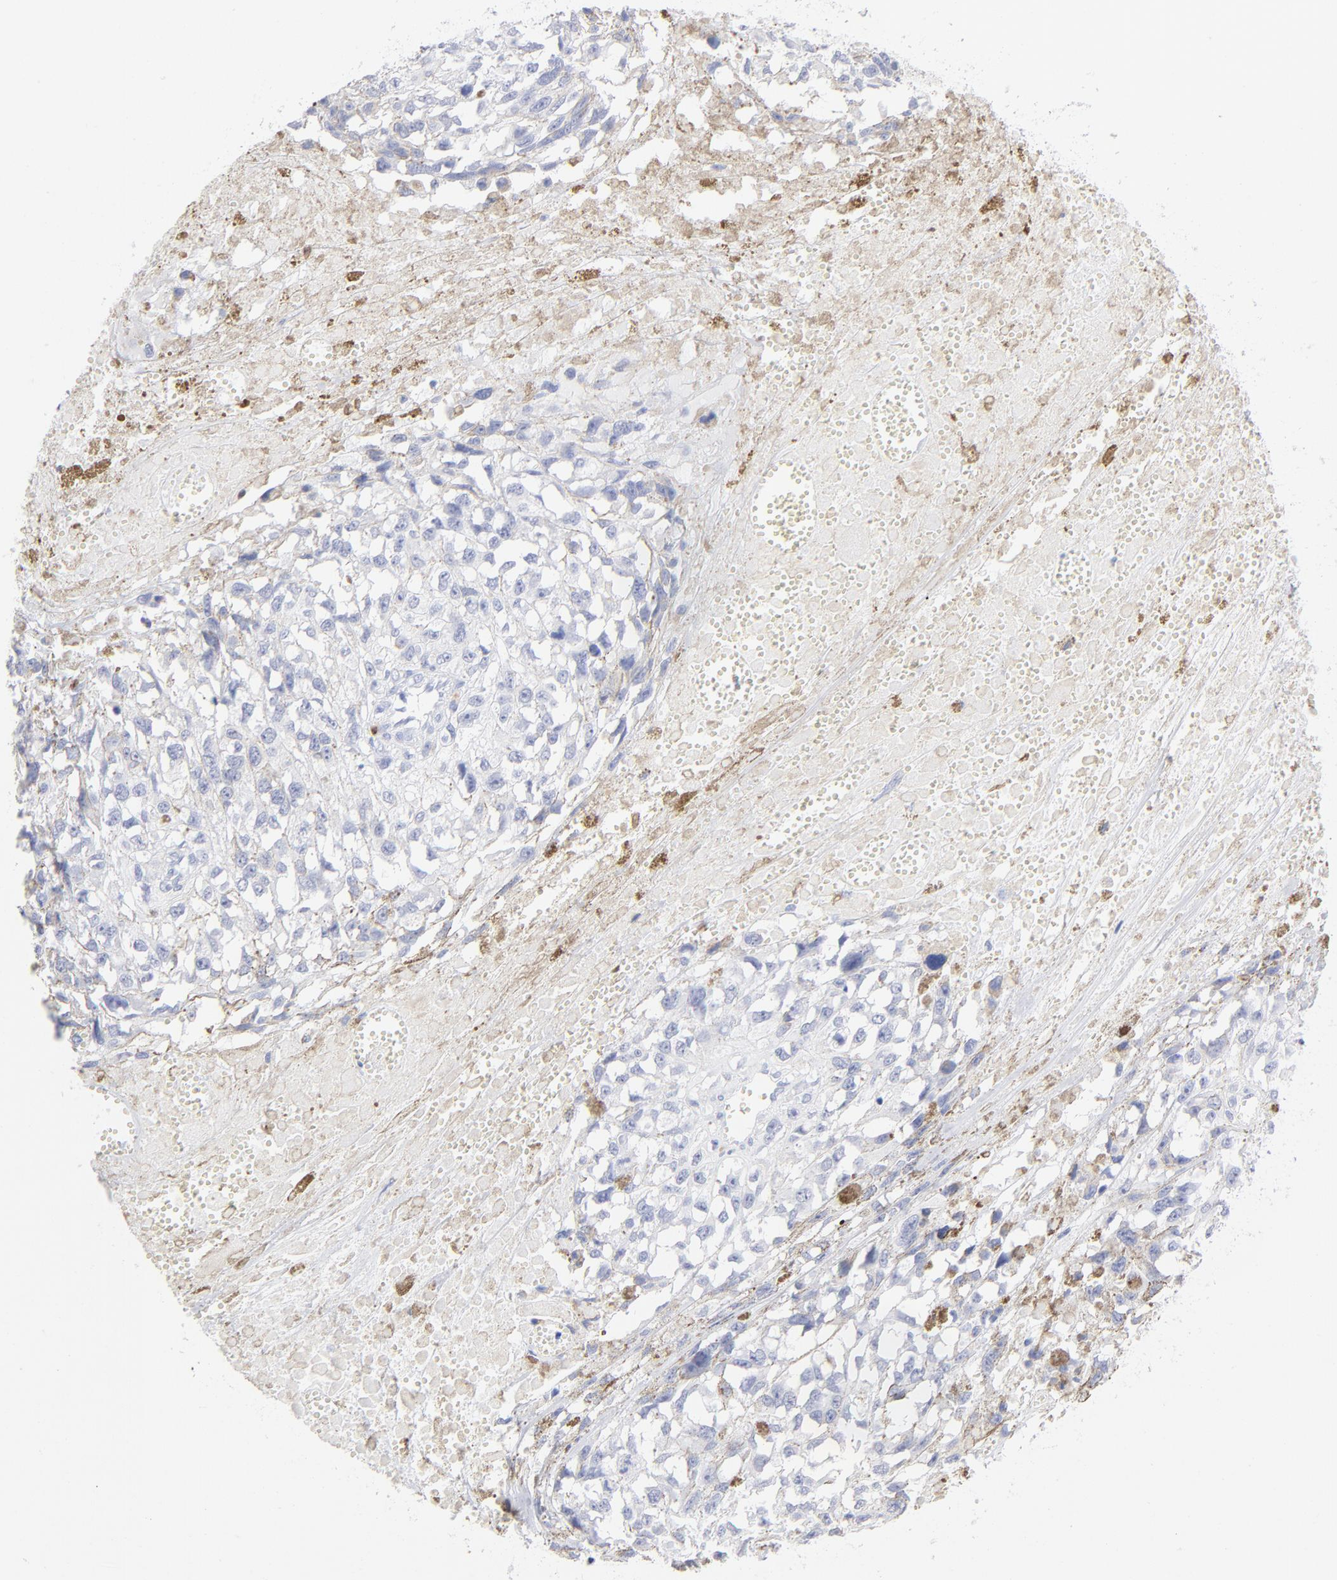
{"staining": {"intensity": "negative", "quantity": "none", "location": "none"}, "tissue": "melanoma", "cell_type": "Tumor cells", "image_type": "cancer", "snomed": [{"axis": "morphology", "description": "Malignant melanoma, Metastatic site"}, {"axis": "topography", "description": "Lymph node"}], "caption": "IHC image of human malignant melanoma (metastatic site) stained for a protein (brown), which exhibits no expression in tumor cells. The staining was performed using DAB (3,3'-diaminobenzidine) to visualize the protein expression in brown, while the nuclei were stained in blue with hematoxylin (Magnification: 20x).", "gene": "ARG1", "patient": {"sex": "male", "age": 59}}